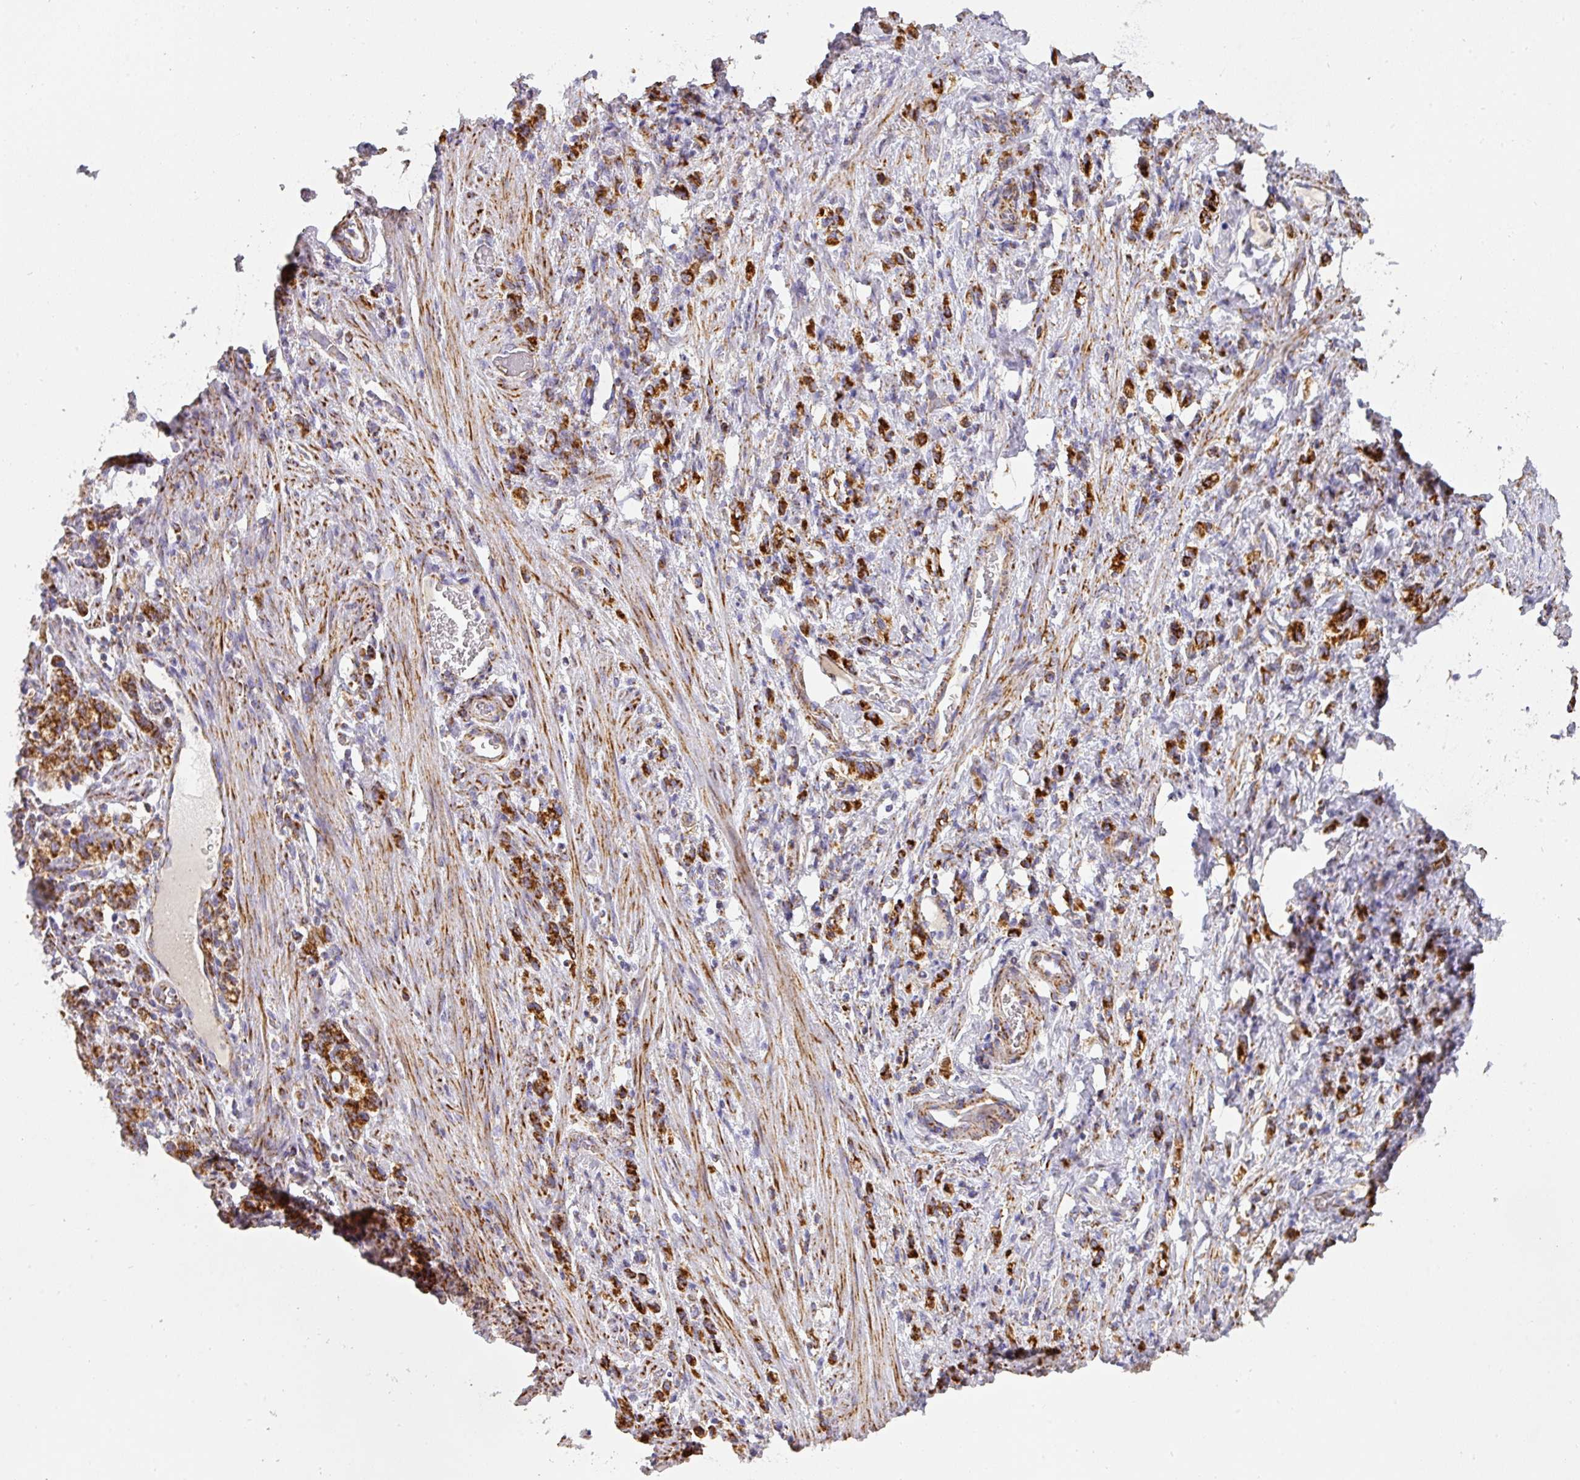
{"staining": {"intensity": "strong", "quantity": ">75%", "location": "cytoplasmic/membranous"}, "tissue": "stomach cancer", "cell_type": "Tumor cells", "image_type": "cancer", "snomed": [{"axis": "morphology", "description": "Adenocarcinoma, NOS"}, {"axis": "topography", "description": "Stomach"}], "caption": "Immunohistochemical staining of adenocarcinoma (stomach) shows high levels of strong cytoplasmic/membranous protein staining in approximately >75% of tumor cells. The staining was performed using DAB (3,3'-diaminobenzidine), with brown indicating positive protein expression. Nuclei are stained blue with hematoxylin.", "gene": "UQCRFS1", "patient": {"sex": "male", "age": 77}}